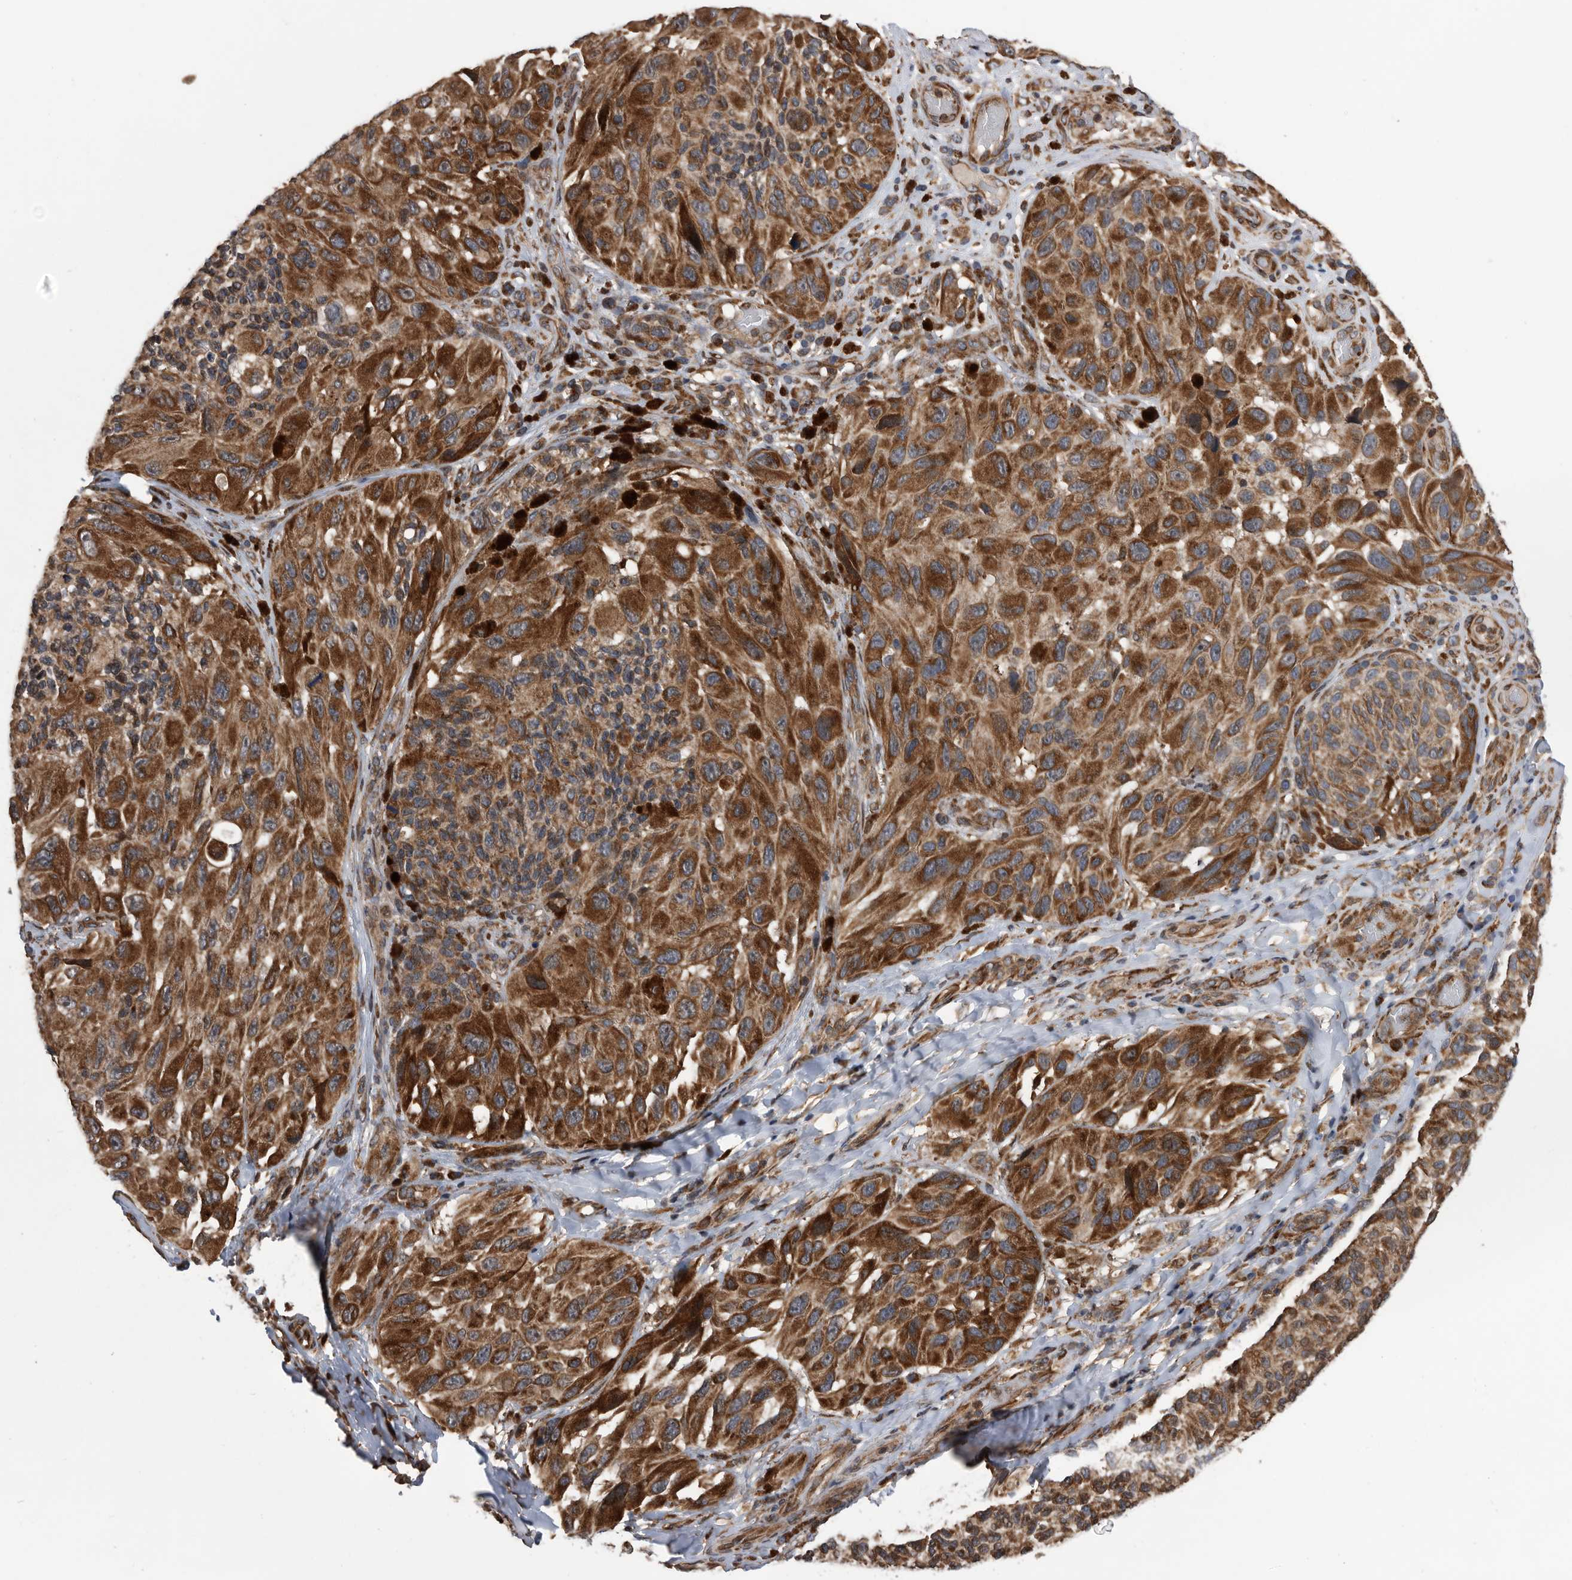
{"staining": {"intensity": "strong", "quantity": ">75%", "location": "cytoplasmic/membranous"}, "tissue": "melanoma", "cell_type": "Tumor cells", "image_type": "cancer", "snomed": [{"axis": "morphology", "description": "Malignant melanoma, NOS"}, {"axis": "topography", "description": "Skin"}], "caption": "A high amount of strong cytoplasmic/membranous positivity is appreciated in about >75% of tumor cells in melanoma tissue.", "gene": "SERINC2", "patient": {"sex": "female", "age": 73}}